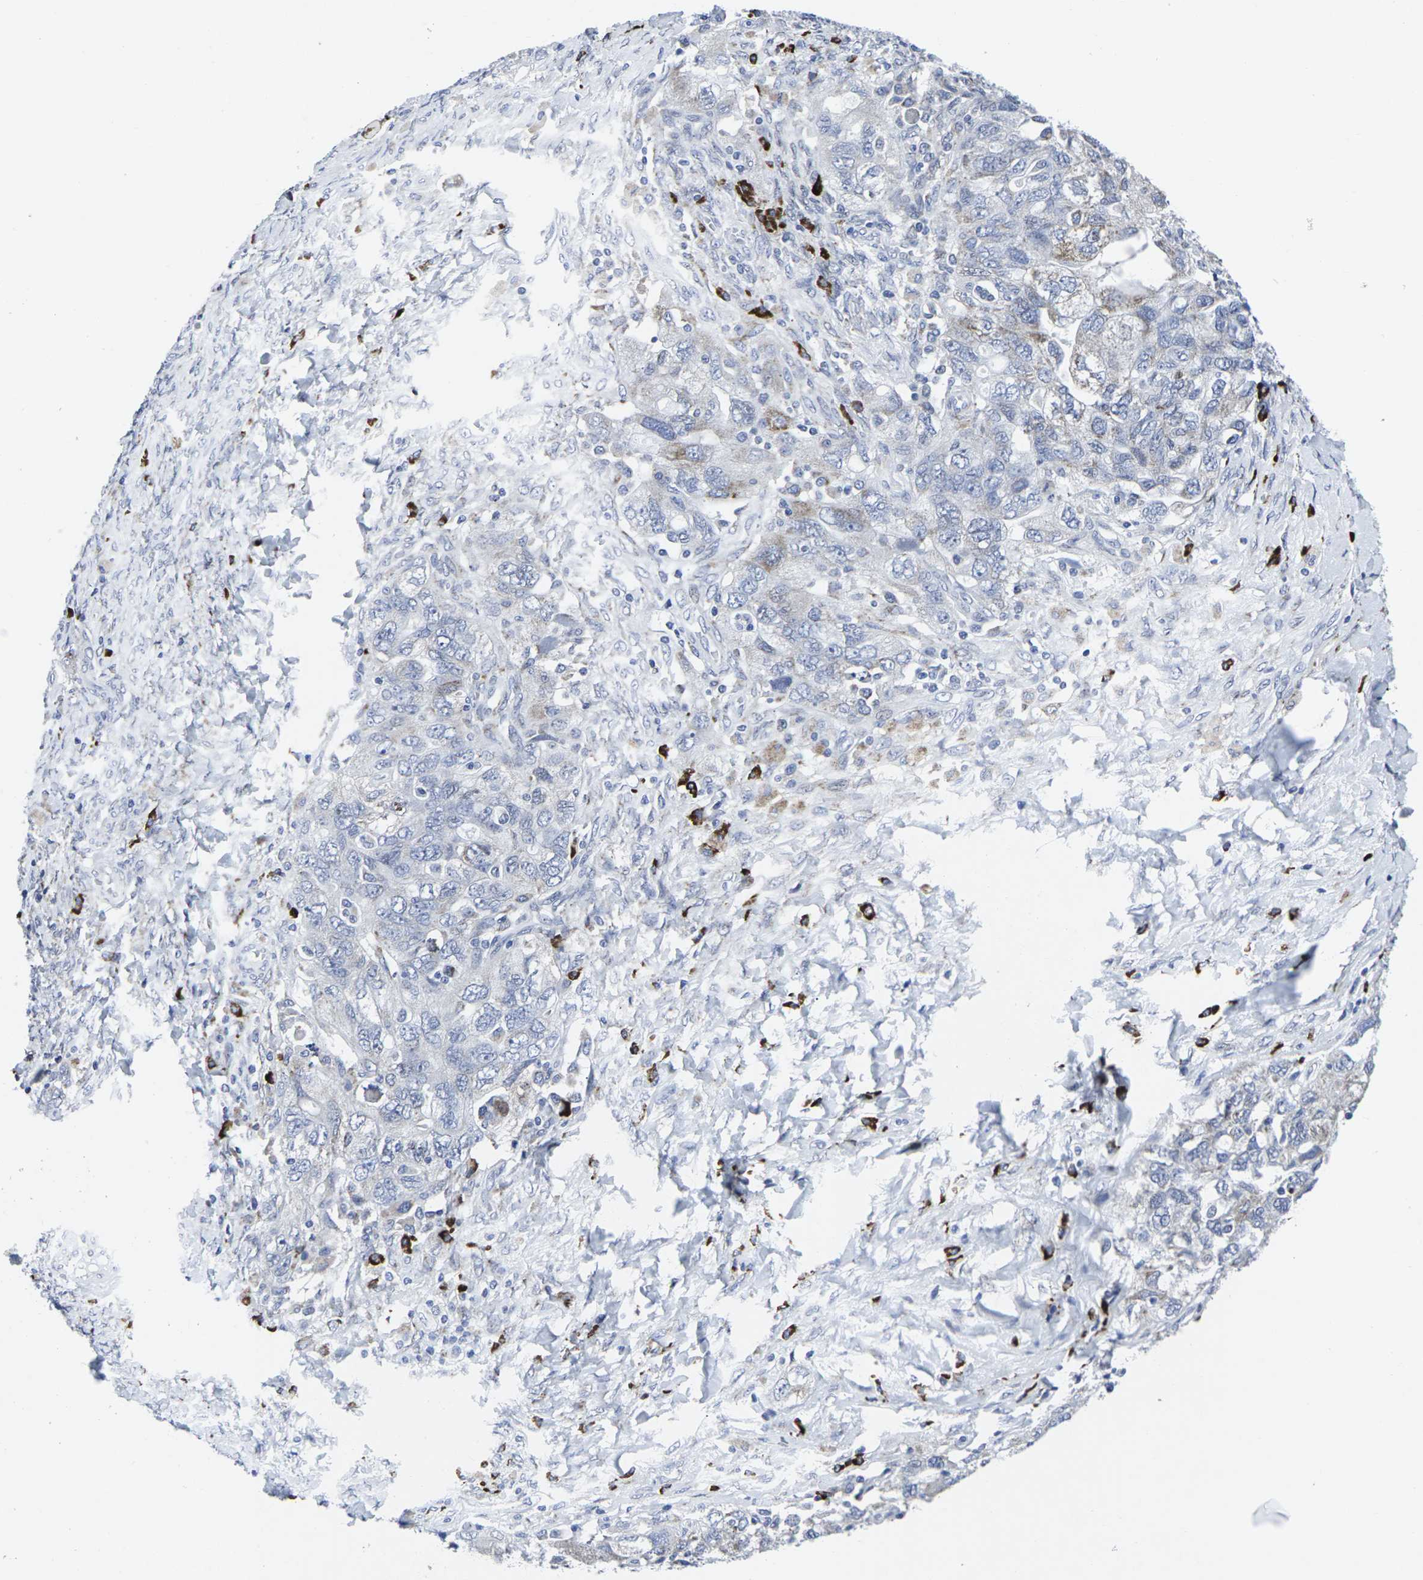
{"staining": {"intensity": "moderate", "quantity": "<25%", "location": "cytoplasmic/membranous"}, "tissue": "ovarian cancer", "cell_type": "Tumor cells", "image_type": "cancer", "snomed": [{"axis": "morphology", "description": "Carcinoma, NOS"}, {"axis": "morphology", "description": "Cystadenocarcinoma, serous, NOS"}, {"axis": "topography", "description": "Ovary"}], "caption": "Brown immunohistochemical staining in human ovarian serous cystadenocarcinoma displays moderate cytoplasmic/membranous positivity in approximately <25% of tumor cells. The staining is performed using DAB brown chromogen to label protein expression. The nuclei are counter-stained blue using hematoxylin.", "gene": "RPN1", "patient": {"sex": "female", "age": 69}}